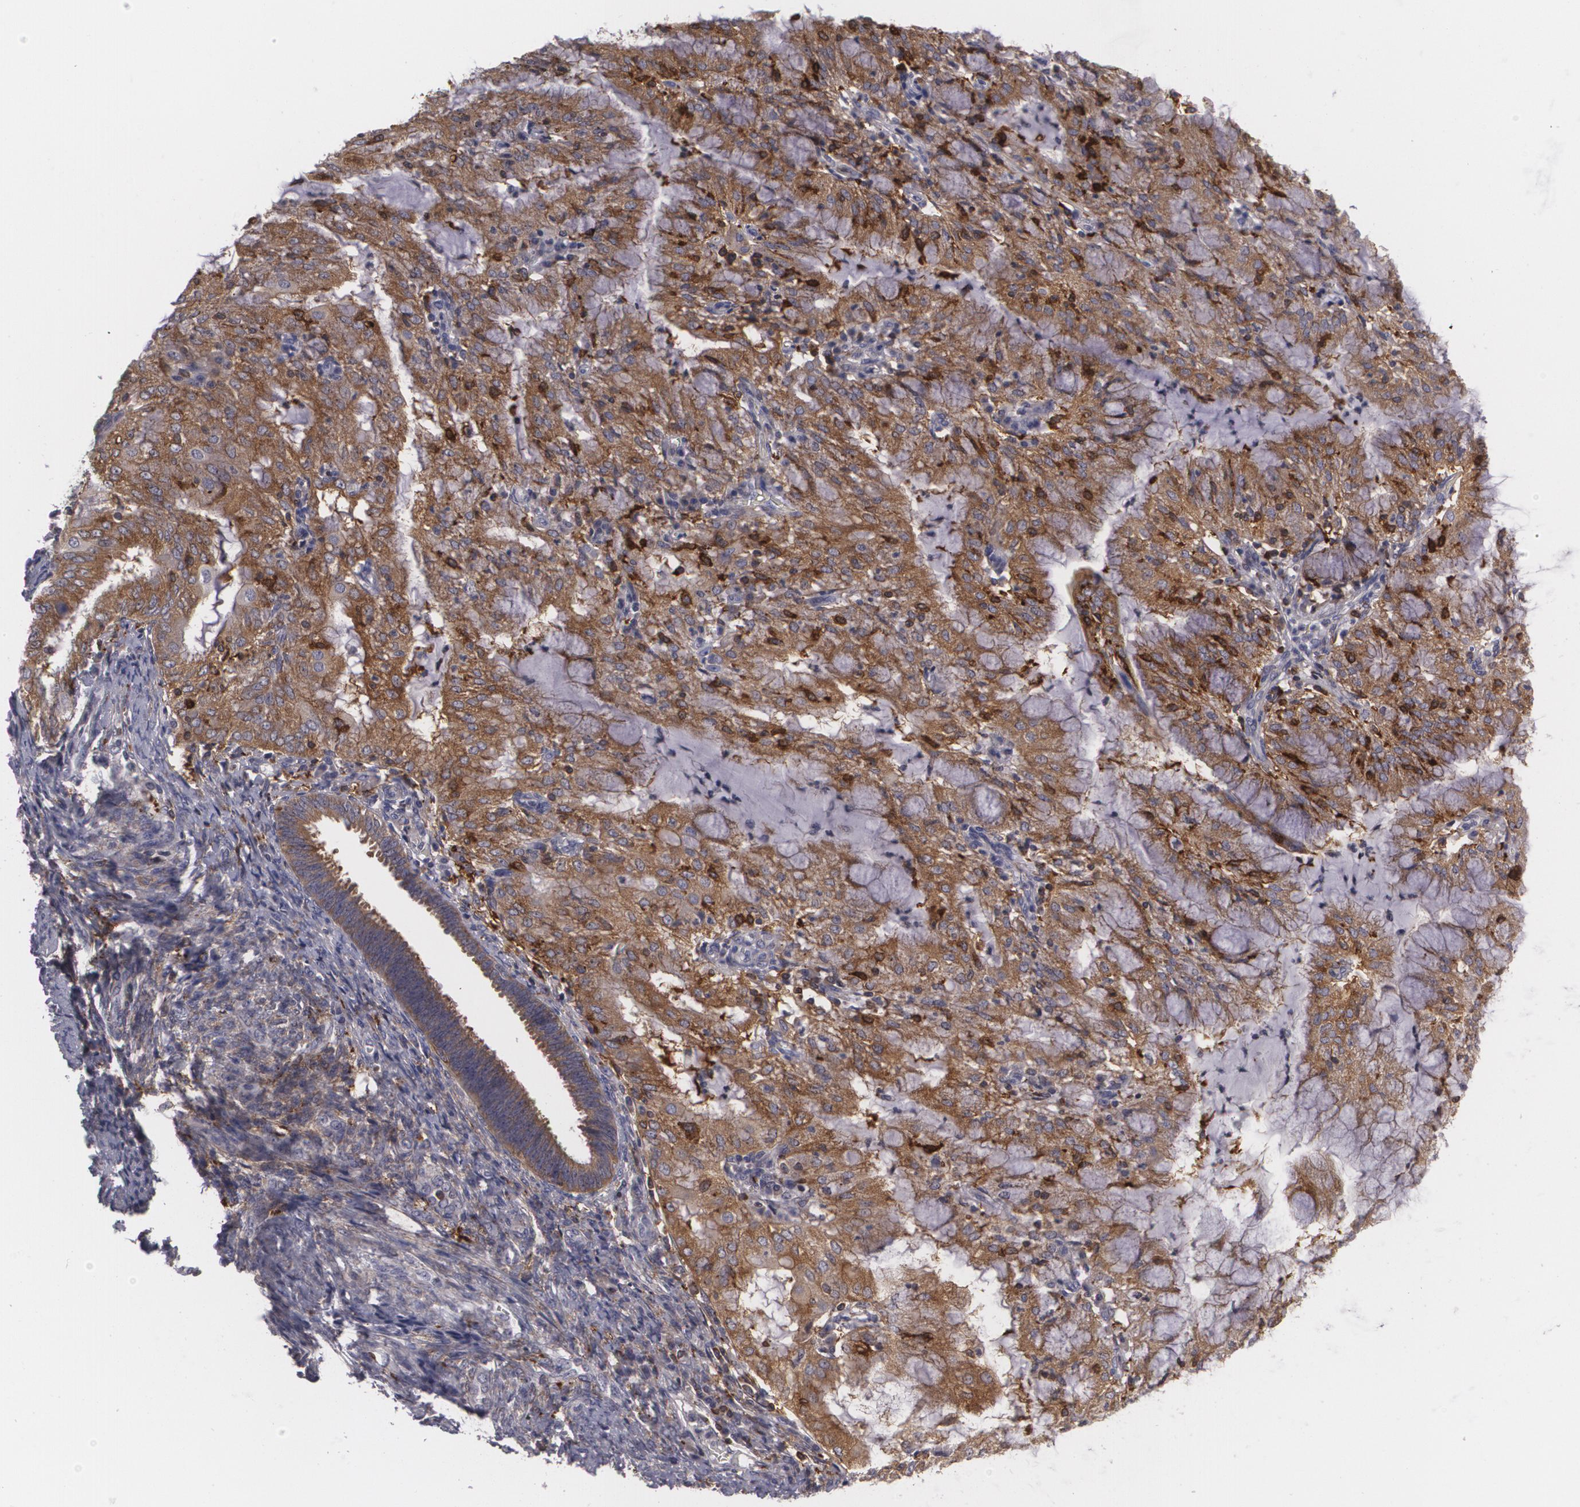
{"staining": {"intensity": "moderate", "quantity": ">75%", "location": "cytoplasmic/membranous"}, "tissue": "endometrial cancer", "cell_type": "Tumor cells", "image_type": "cancer", "snomed": [{"axis": "morphology", "description": "Adenocarcinoma, NOS"}, {"axis": "topography", "description": "Endometrium"}], "caption": "Moderate cytoplasmic/membranous protein expression is seen in about >75% of tumor cells in endometrial adenocarcinoma. (brown staining indicates protein expression, while blue staining denotes nuclei).", "gene": "BIN1", "patient": {"sex": "female", "age": 63}}